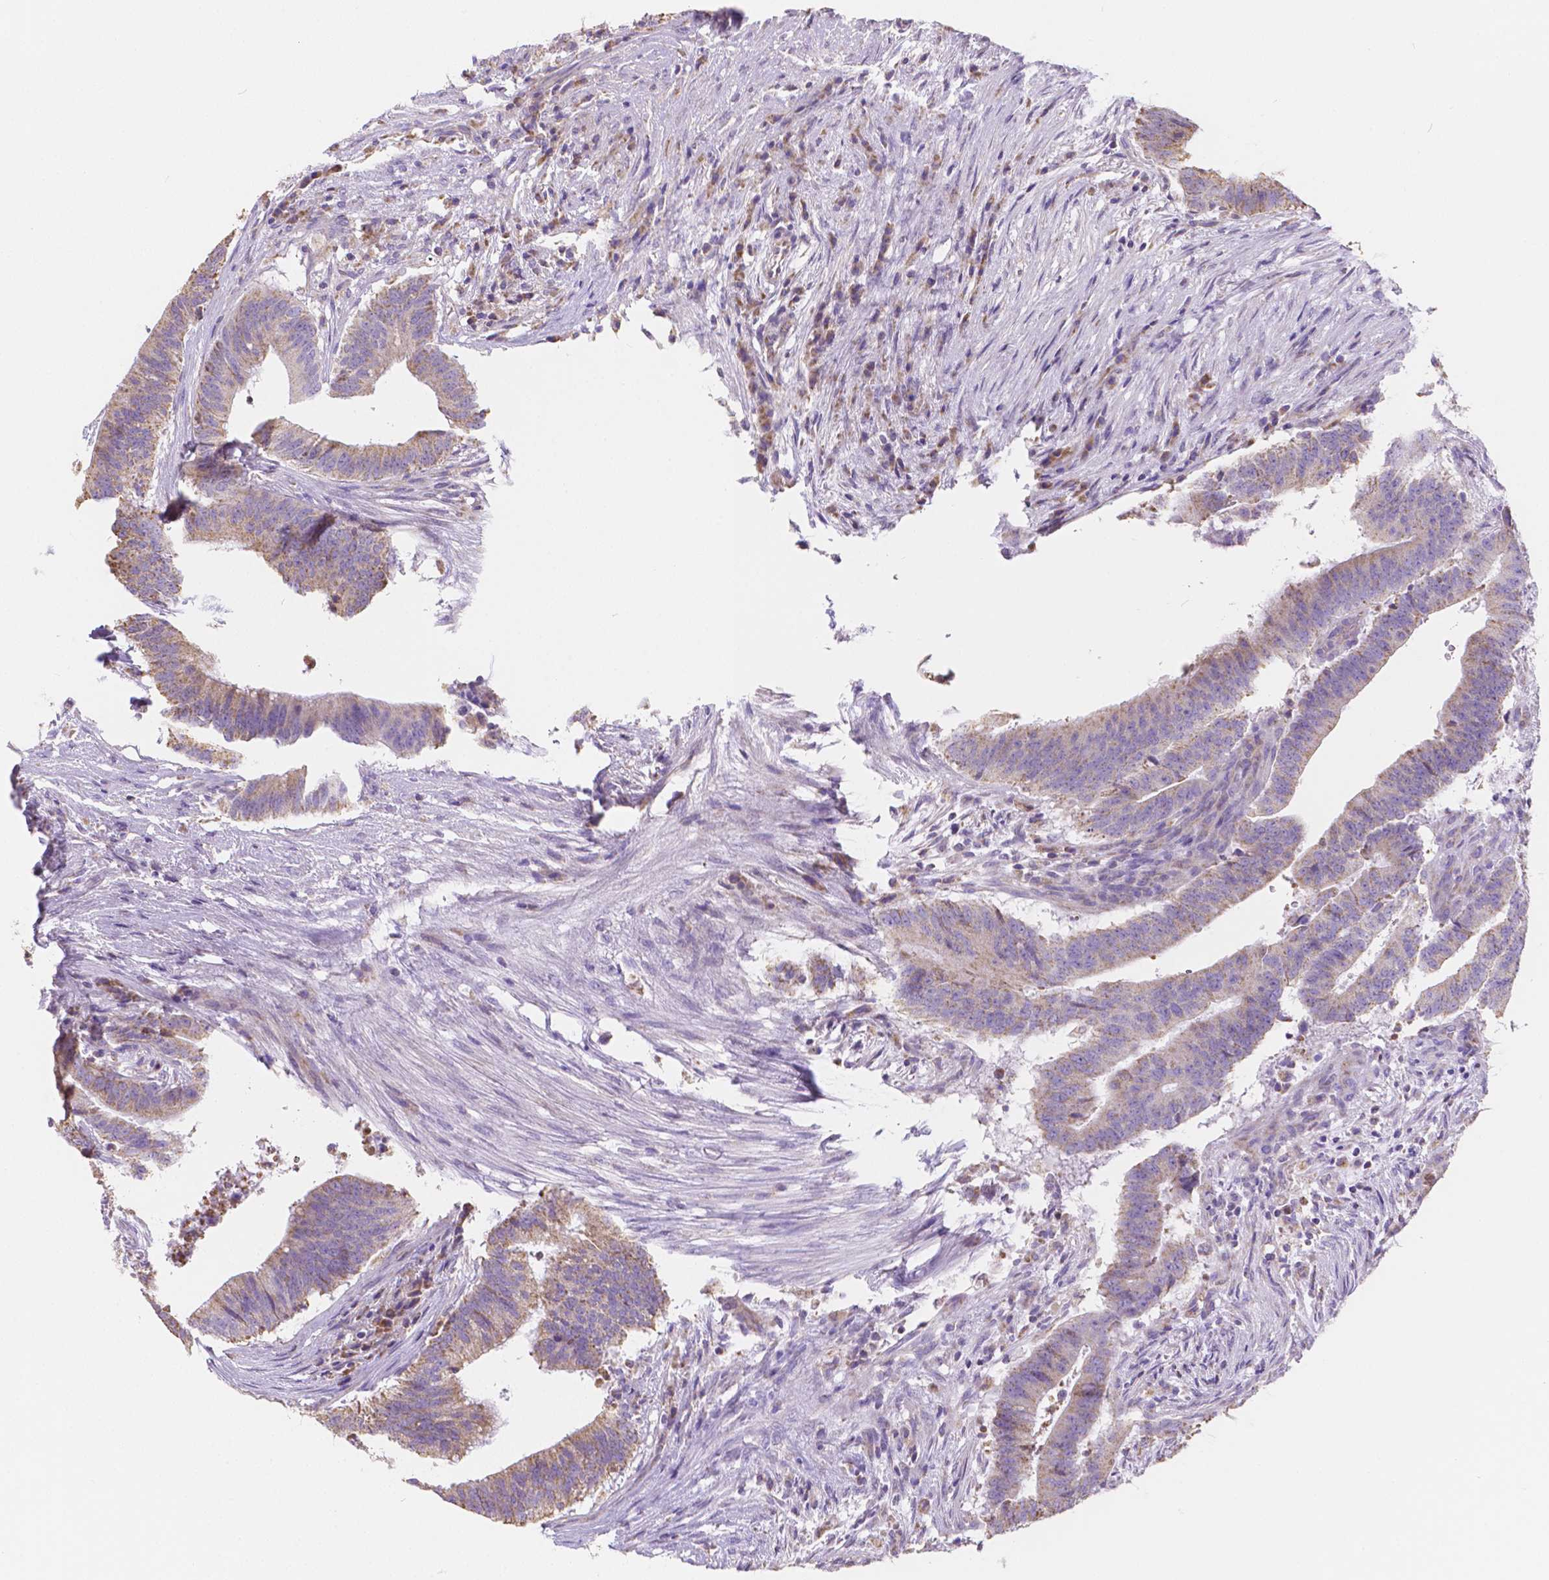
{"staining": {"intensity": "weak", "quantity": ">75%", "location": "cytoplasmic/membranous"}, "tissue": "colorectal cancer", "cell_type": "Tumor cells", "image_type": "cancer", "snomed": [{"axis": "morphology", "description": "Adenocarcinoma, NOS"}, {"axis": "topography", "description": "Colon"}], "caption": "Brown immunohistochemical staining in human colorectal cancer (adenocarcinoma) demonstrates weak cytoplasmic/membranous expression in approximately >75% of tumor cells.", "gene": "TMEM130", "patient": {"sex": "female", "age": 43}}